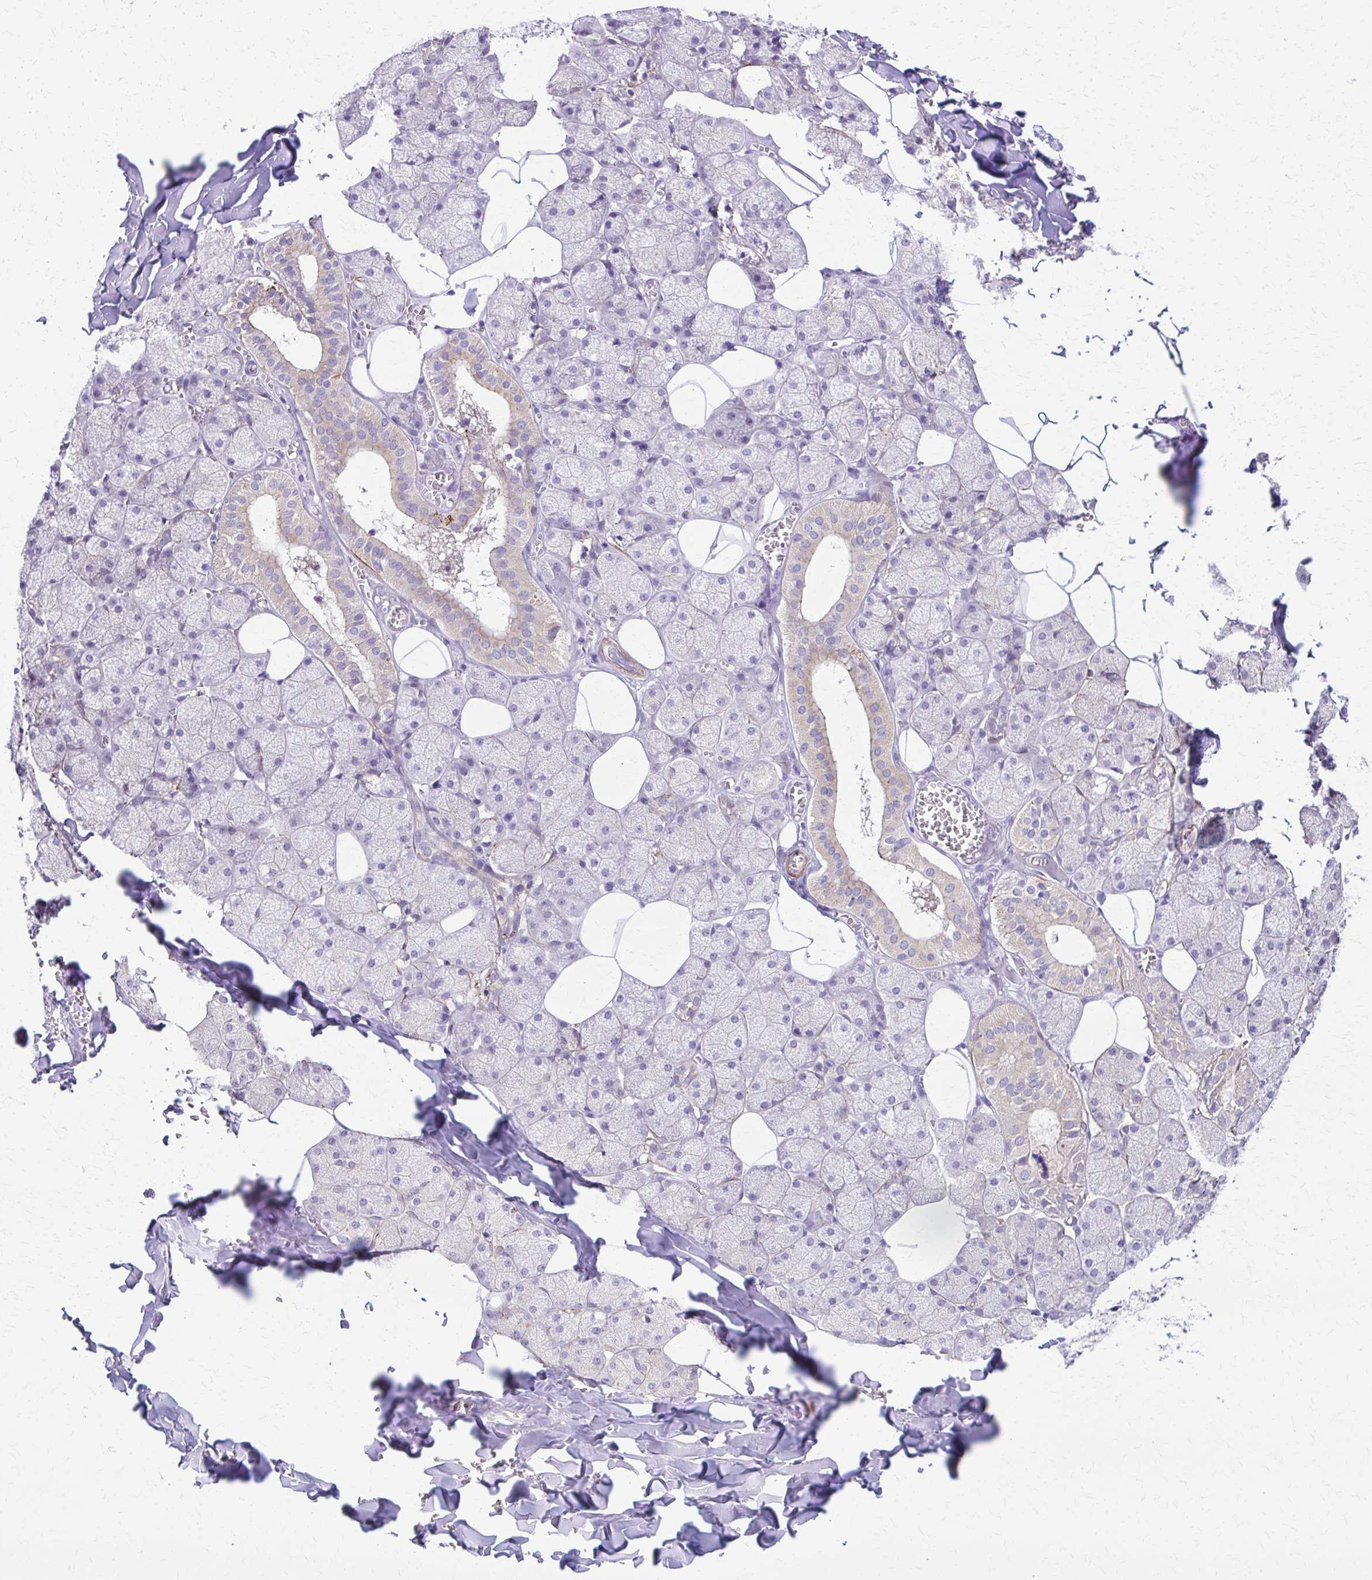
{"staining": {"intensity": "weak", "quantity": "<25%", "location": "cytoplasmic/membranous"}, "tissue": "salivary gland", "cell_type": "Glandular cells", "image_type": "normal", "snomed": [{"axis": "morphology", "description": "Normal tissue, NOS"}, {"axis": "topography", "description": "Salivary gland"}, {"axis": "topography", "description": "Peripheral nerve tissue"}], "caption": "DAB immunohistochemical staining of unremarkable human salivary gland shows no significant expression in glandular cells.", "gene": "DSP", "patient": {"sex": "male", "age": 38}}